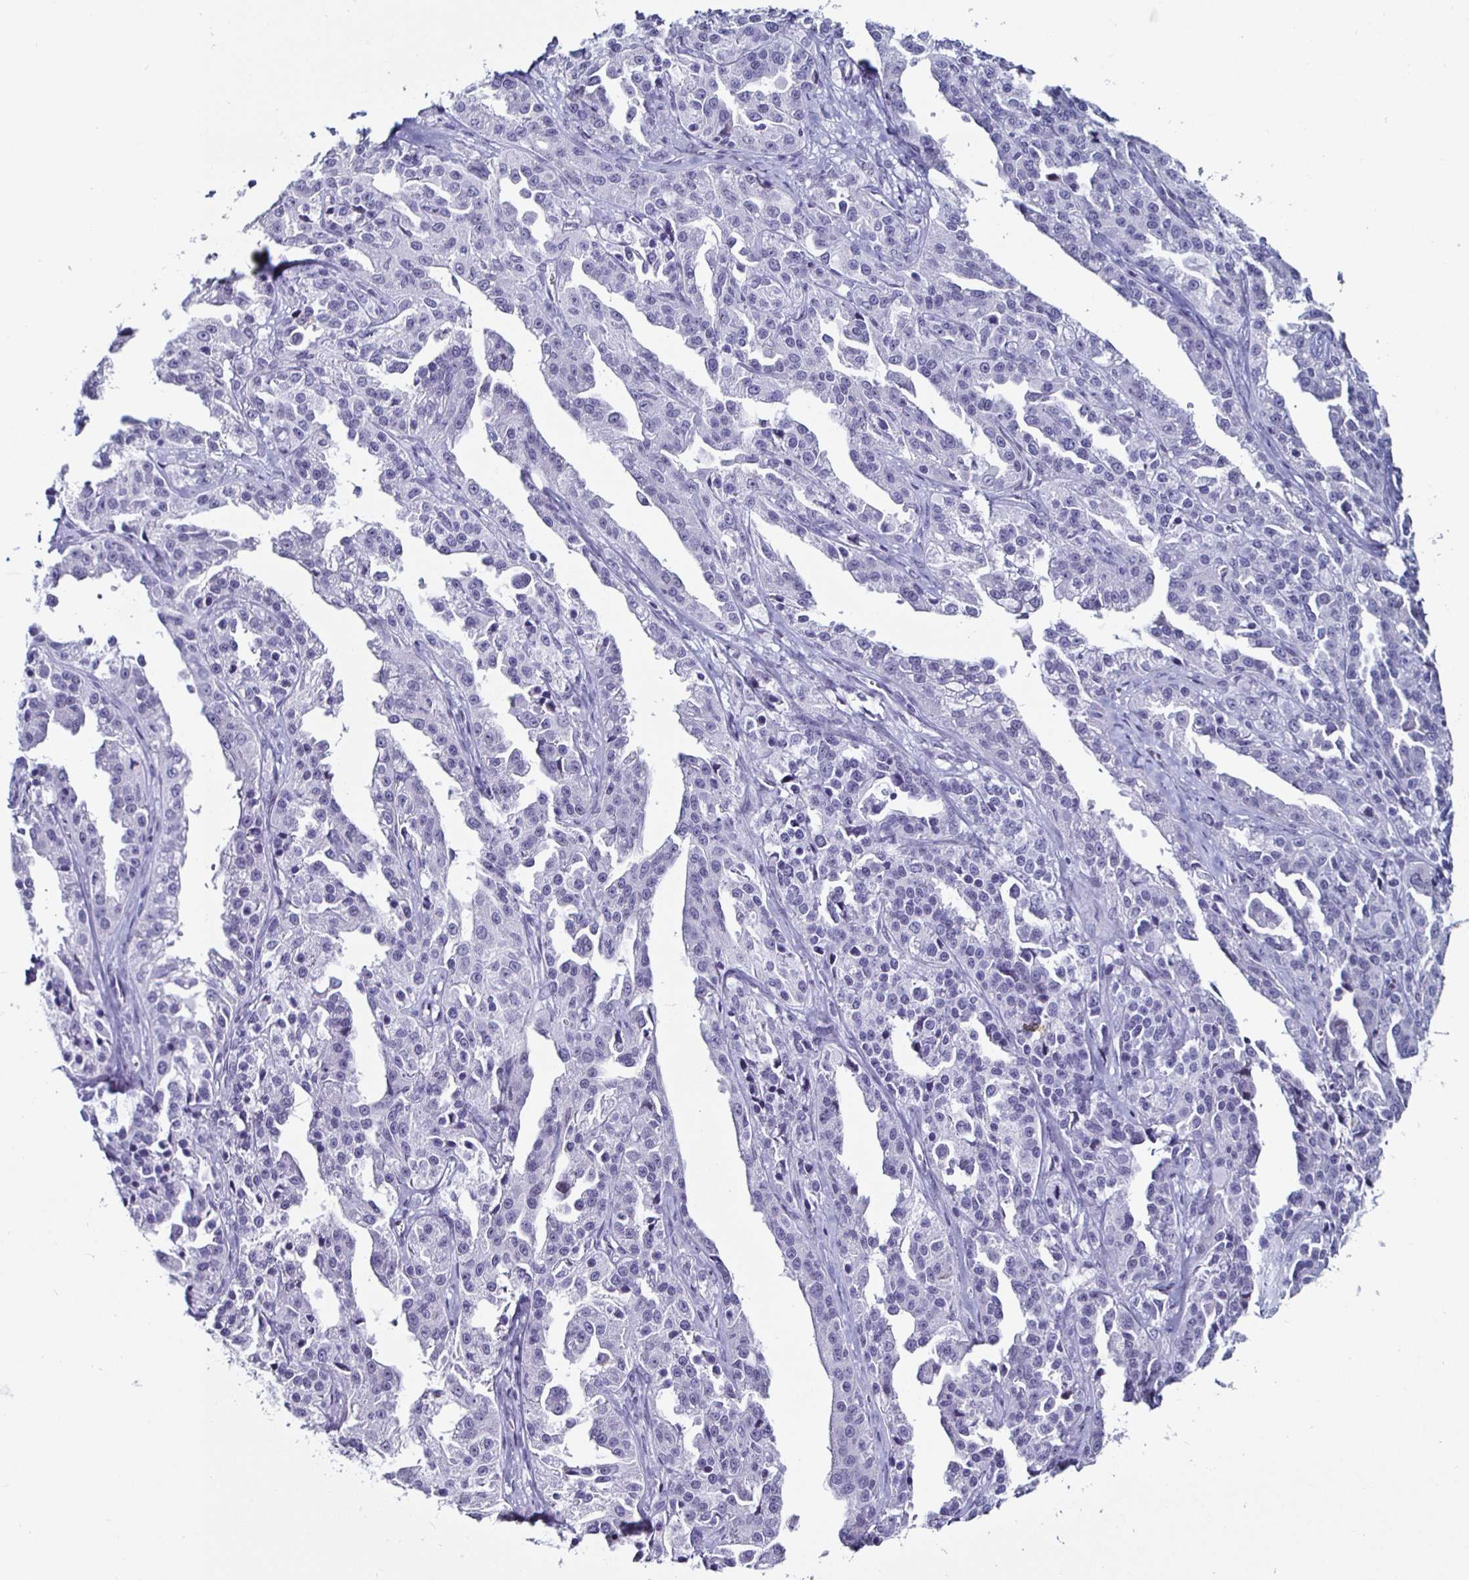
{"staining": {"intensity": "negative", "quantity": "none", "location": "none"}, "tissue": "ovarian cancer", "cell_type": "Tumor cells", "image_type": "cancer", "snomed": [{"axis": "morphology", "description": "Cystadenocarcinoma, serous, NOS"}, {"axis": "topography", "description": "Ovary"}], "caption": "Histopathology image shows no significant protein expression in tumor cells of ovarian serous cystadenocarcinoma. (DAB immunohistochemistry (IHC), high magnification).", "gene": "KRT4", "patient": {"sex": "female", "age": 75}}